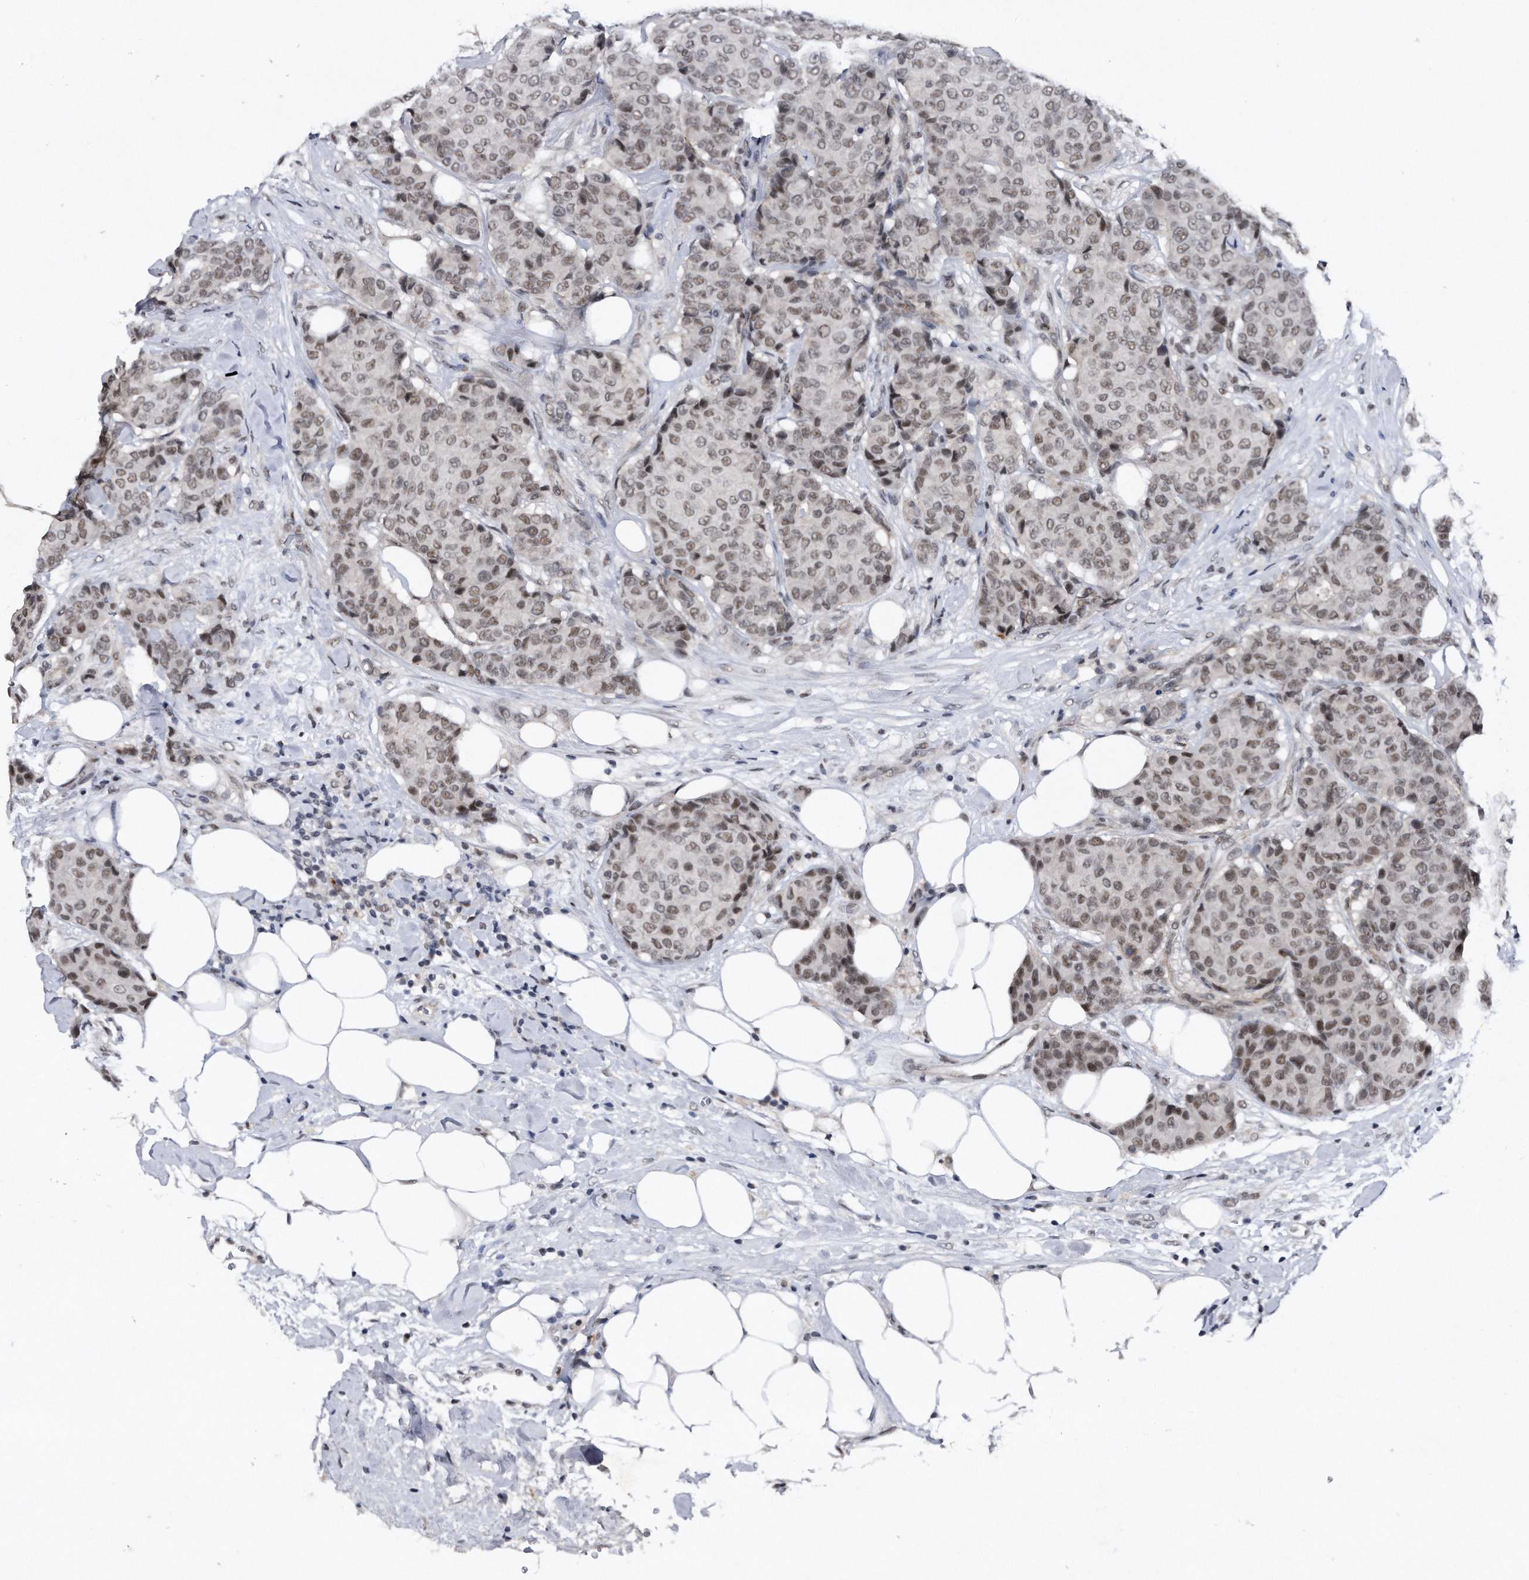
{"staining": {"intensity": "moderate", "quantity": ">75%", "location": "nuclear"}, "tissue": "breast cancer", "cell_type": "Tumor cells", "image_type": "cancer", "snomed": [{"axis": "morphology", "description": "Duct carcinoma"}, {"axis": "topography", "description": "Breast"}], "caption": "DAB (3,3'-diaminobenzidine) immunohistochemical staining of breast cancer exhibits moderate nuclear protein positivity in about >75% of tumor cells.", "gene": "VIRMA", "patient": {"sex": "female", "age": 75}}